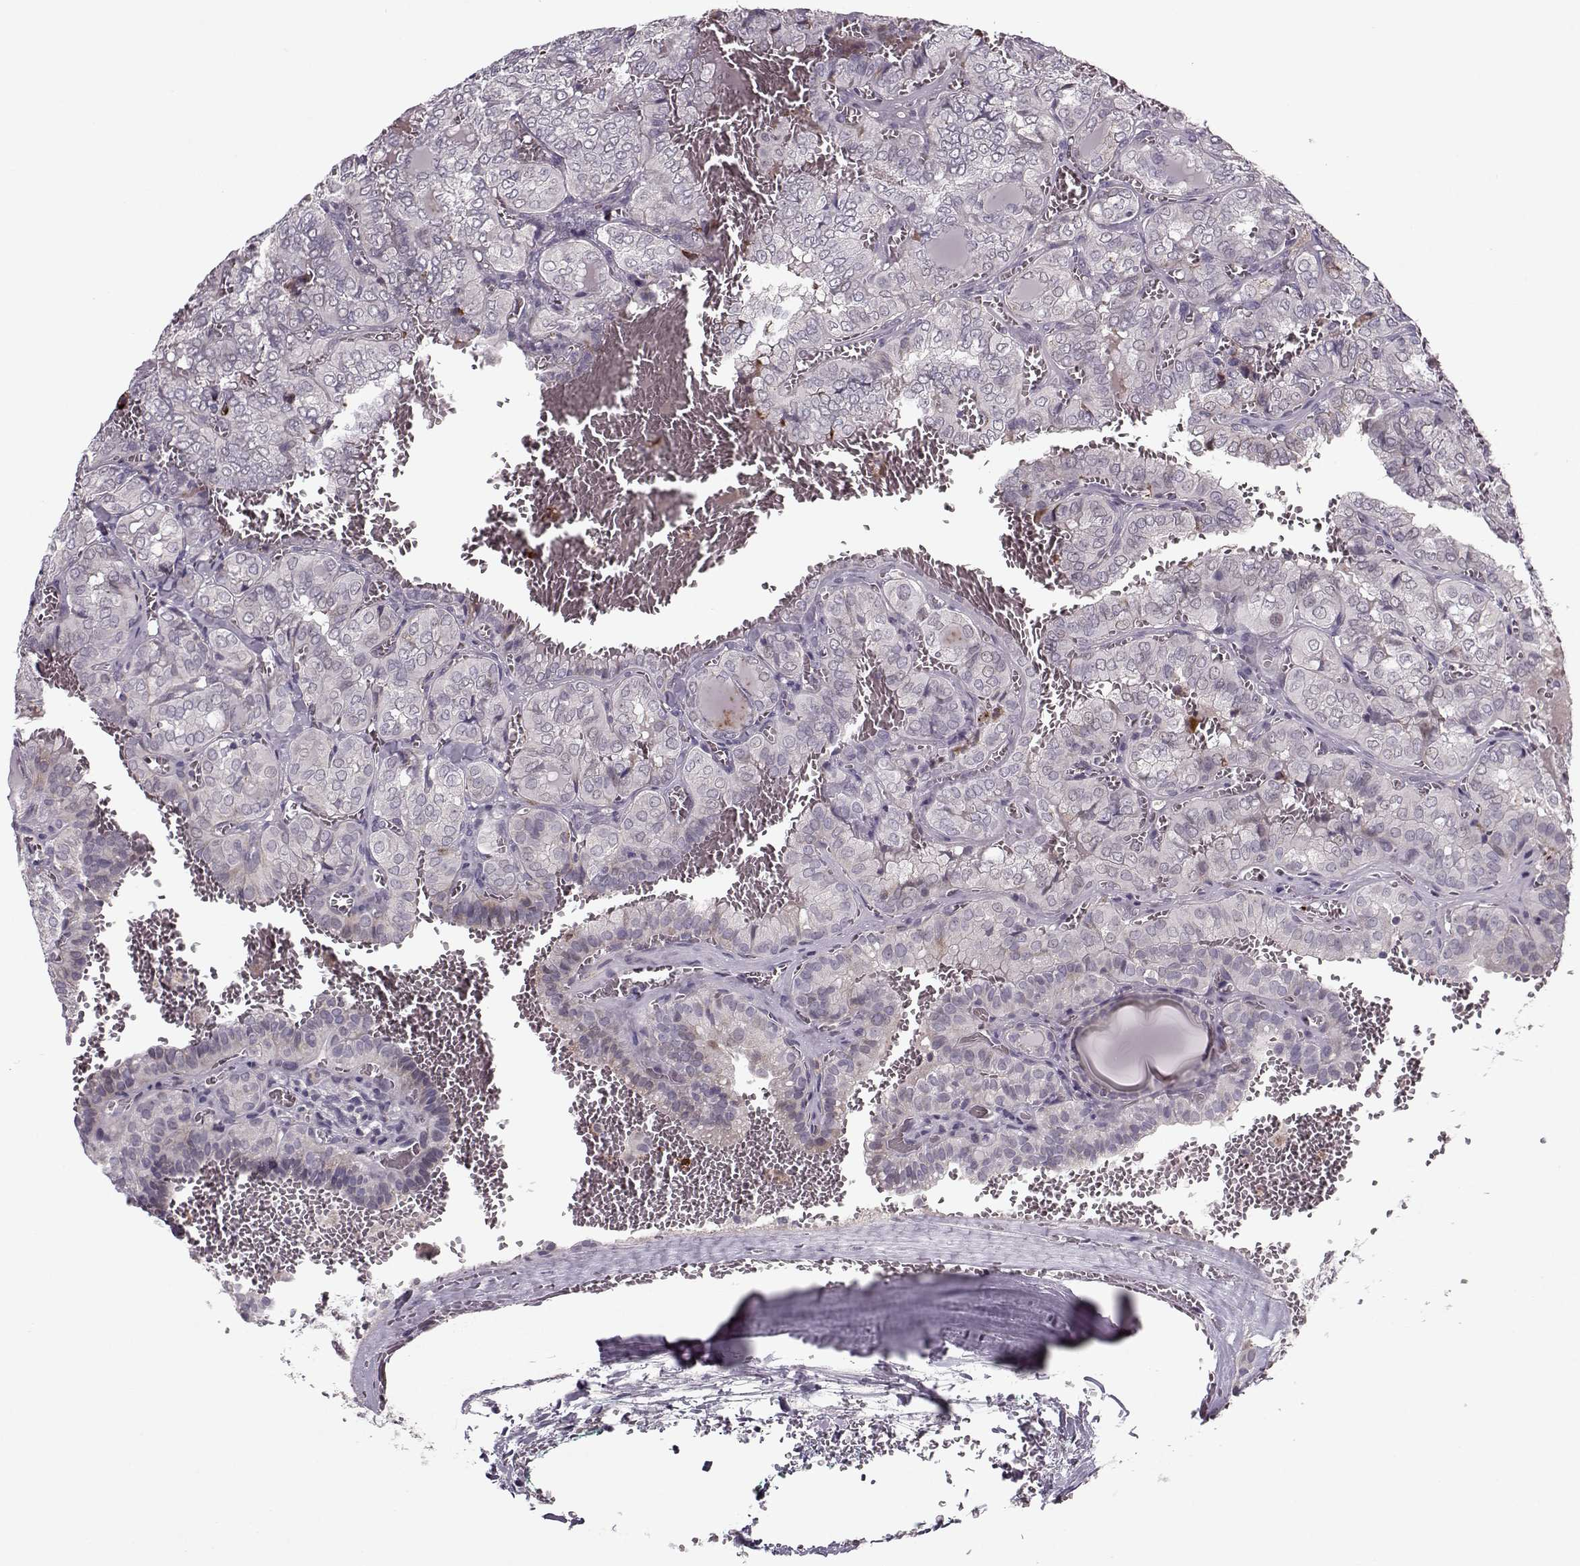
{"staining": {"intensity": "negative", "quantity": "none", "location": "none"}, "tissue": "thyroid cancer", "cell_type": "Tumor cells", "image_type": "cancer", "snomed": [{"axis": "morphology", "description": "Papillary adenocarcinoma, NOS"}, {"axis": "topography", "description": "Thyroid gland"}], "caption": "This micrograph is of thyroid cancer (papillary adenocarcinoma) stained with immunohistochemistry (IHC) to label a protein in brown with the nuclei are counter-stained blue. There is no positivity in tumor cells.", "gene": "DNAI3", "patient": {"sex": "female", "age": 41}}